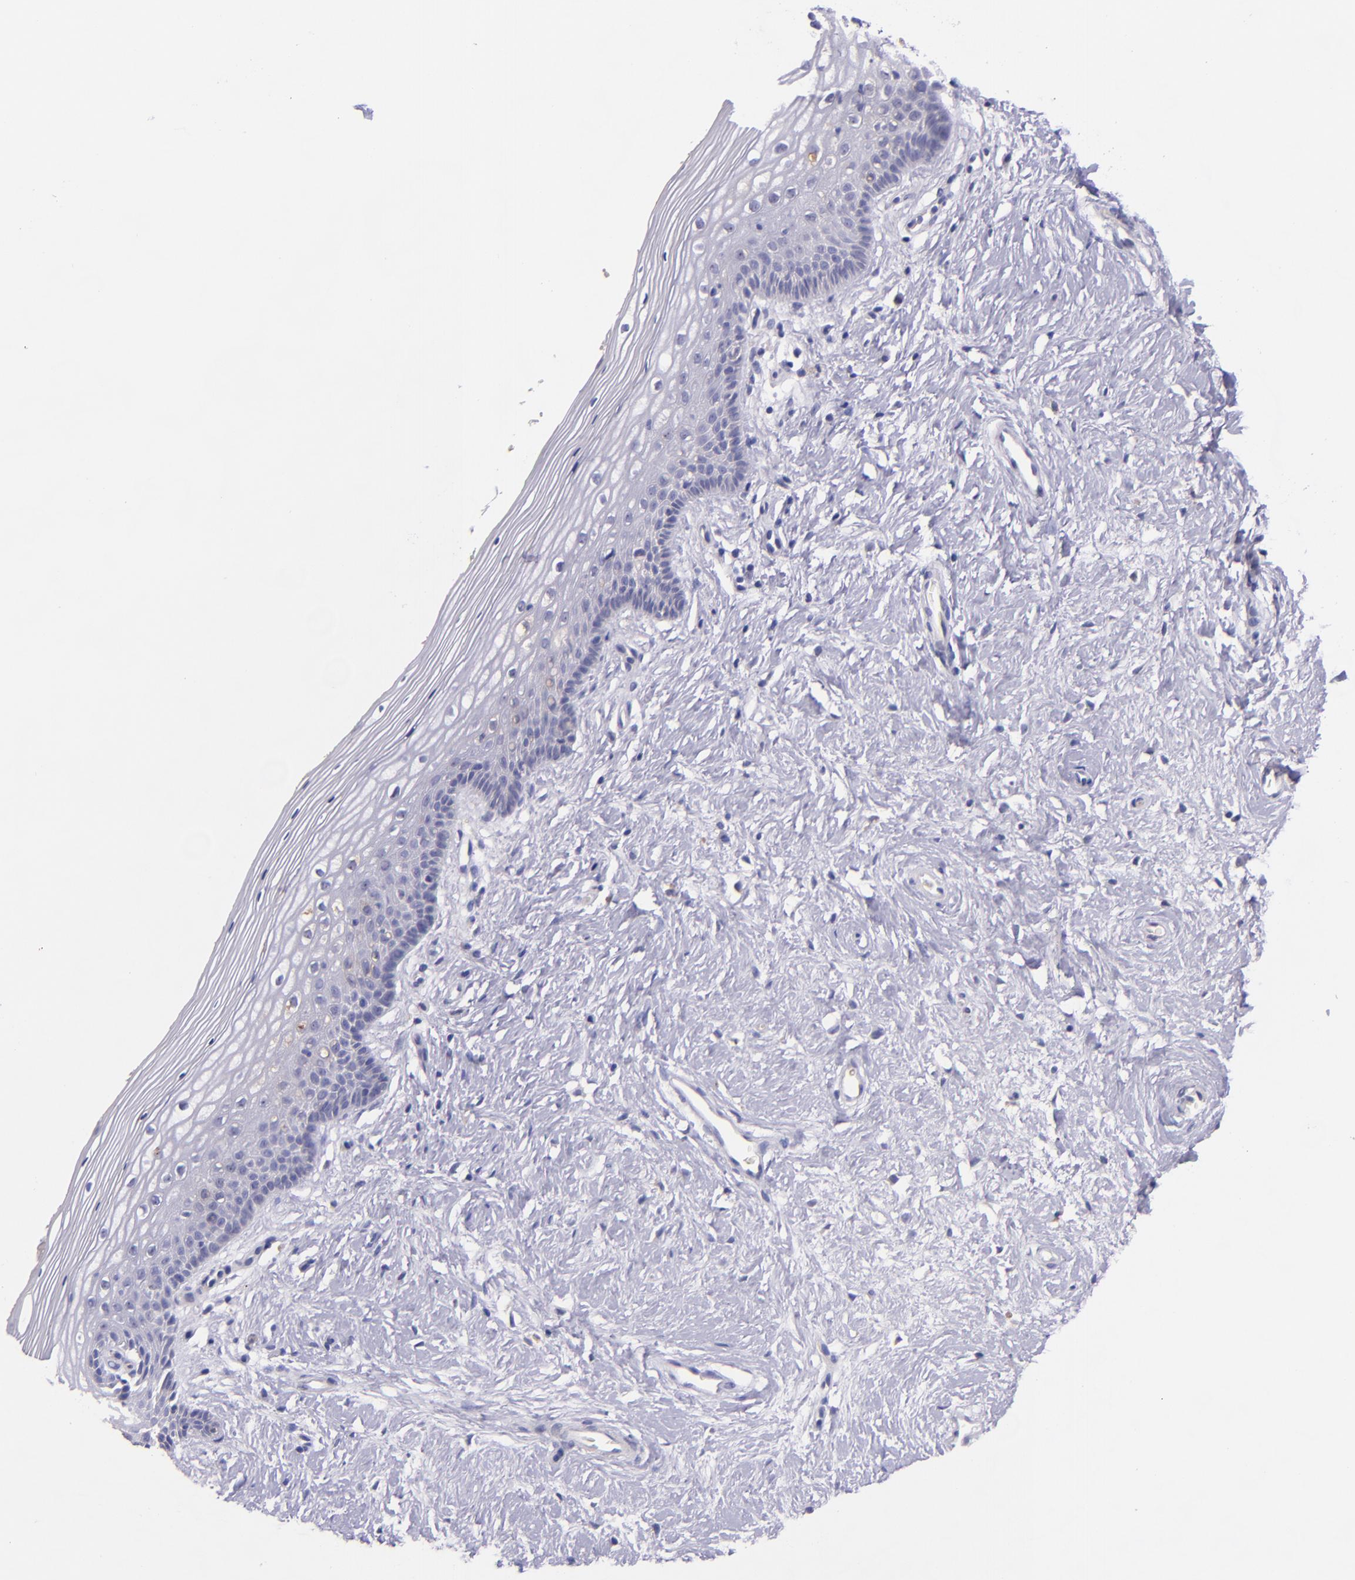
{"staining": {"intensity": "negative", "quantity": "none", "location": "none"}, "tissue": "vagina", "cell_type": "Squamous epithelial cells", "image_type": "normal", "snomed": [{"axis": "morphology", "description": "Normal tissue, NOS"}, {"axis": "topography", "description": "Vagina"}], "caption": "High magnification brightfield microscopy of unremarkable vagina stained with DAB (3,3'-diaminobenzidine) (brown) and counterstained with hematoxylin (blue): squamous epithelial cells show no significant positivity. (Stains: DAB (3,3'-diaminobenzidine) immunohistochemistry with hematoxylin counter stain, Microscopy: brightfield microscopy at high magnification).", "gene": "KNG1", "patient": {"sex": "female", "age": 46}}